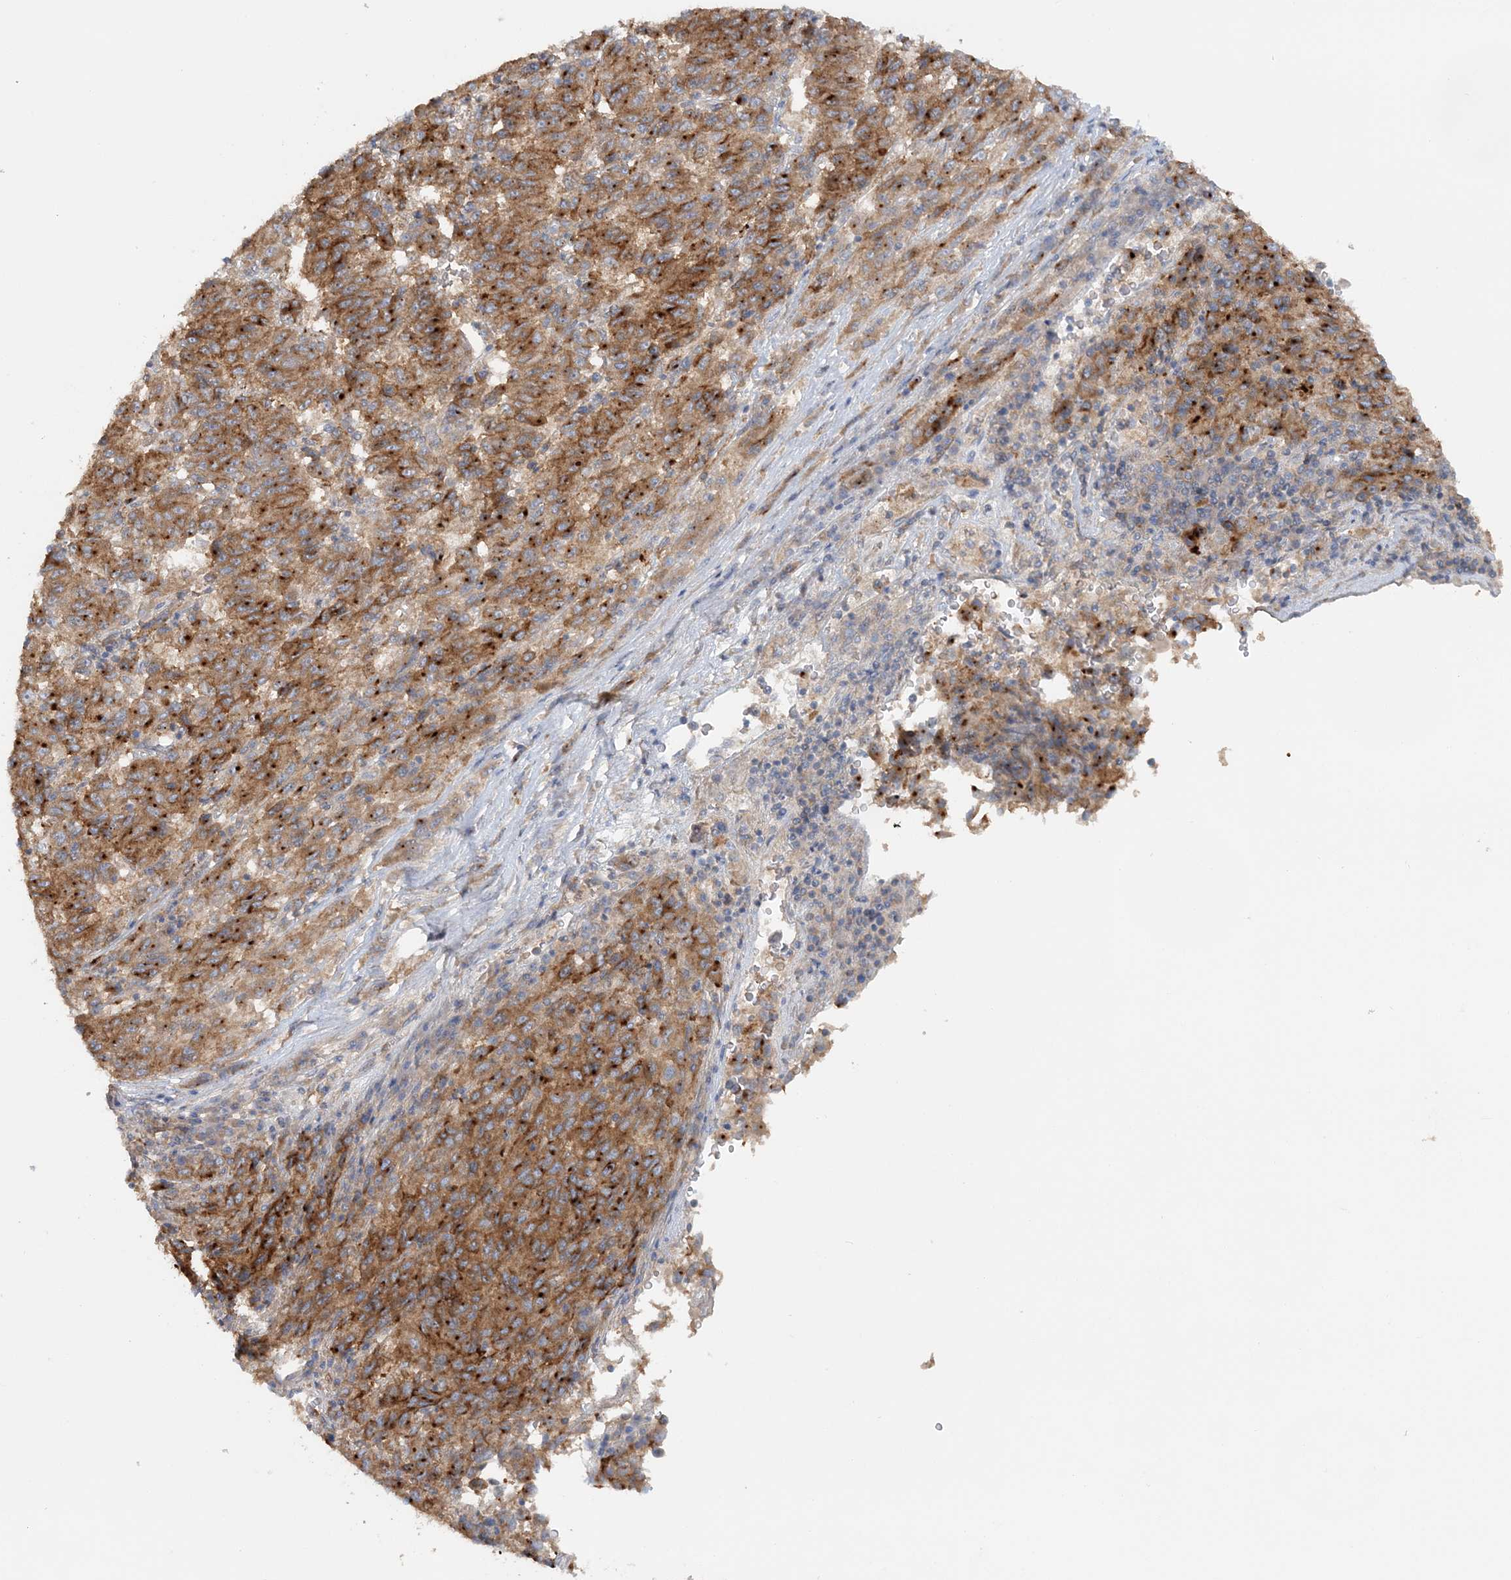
{"staining": {"intensity": "moderate", "quantity": ">75%", "location": "cytoplasmic/membranous"}, "tissue": "melanoma", "cell_type": "Tumor cells", "image_type": "cancer", "snomed": [{"axis": "morphology", "description": "Malignant melanoma, Metastatic site"}, {"axis": "topography", "description": "Lung"}], "caption": "The micrograph reveals staining of melanoma, revealing moderate cytoplasmic/membranous protein staining (brown color) within tumor cells.", "gene": "TBC1D5", "patient": {"sex": "male", "age": 64}}